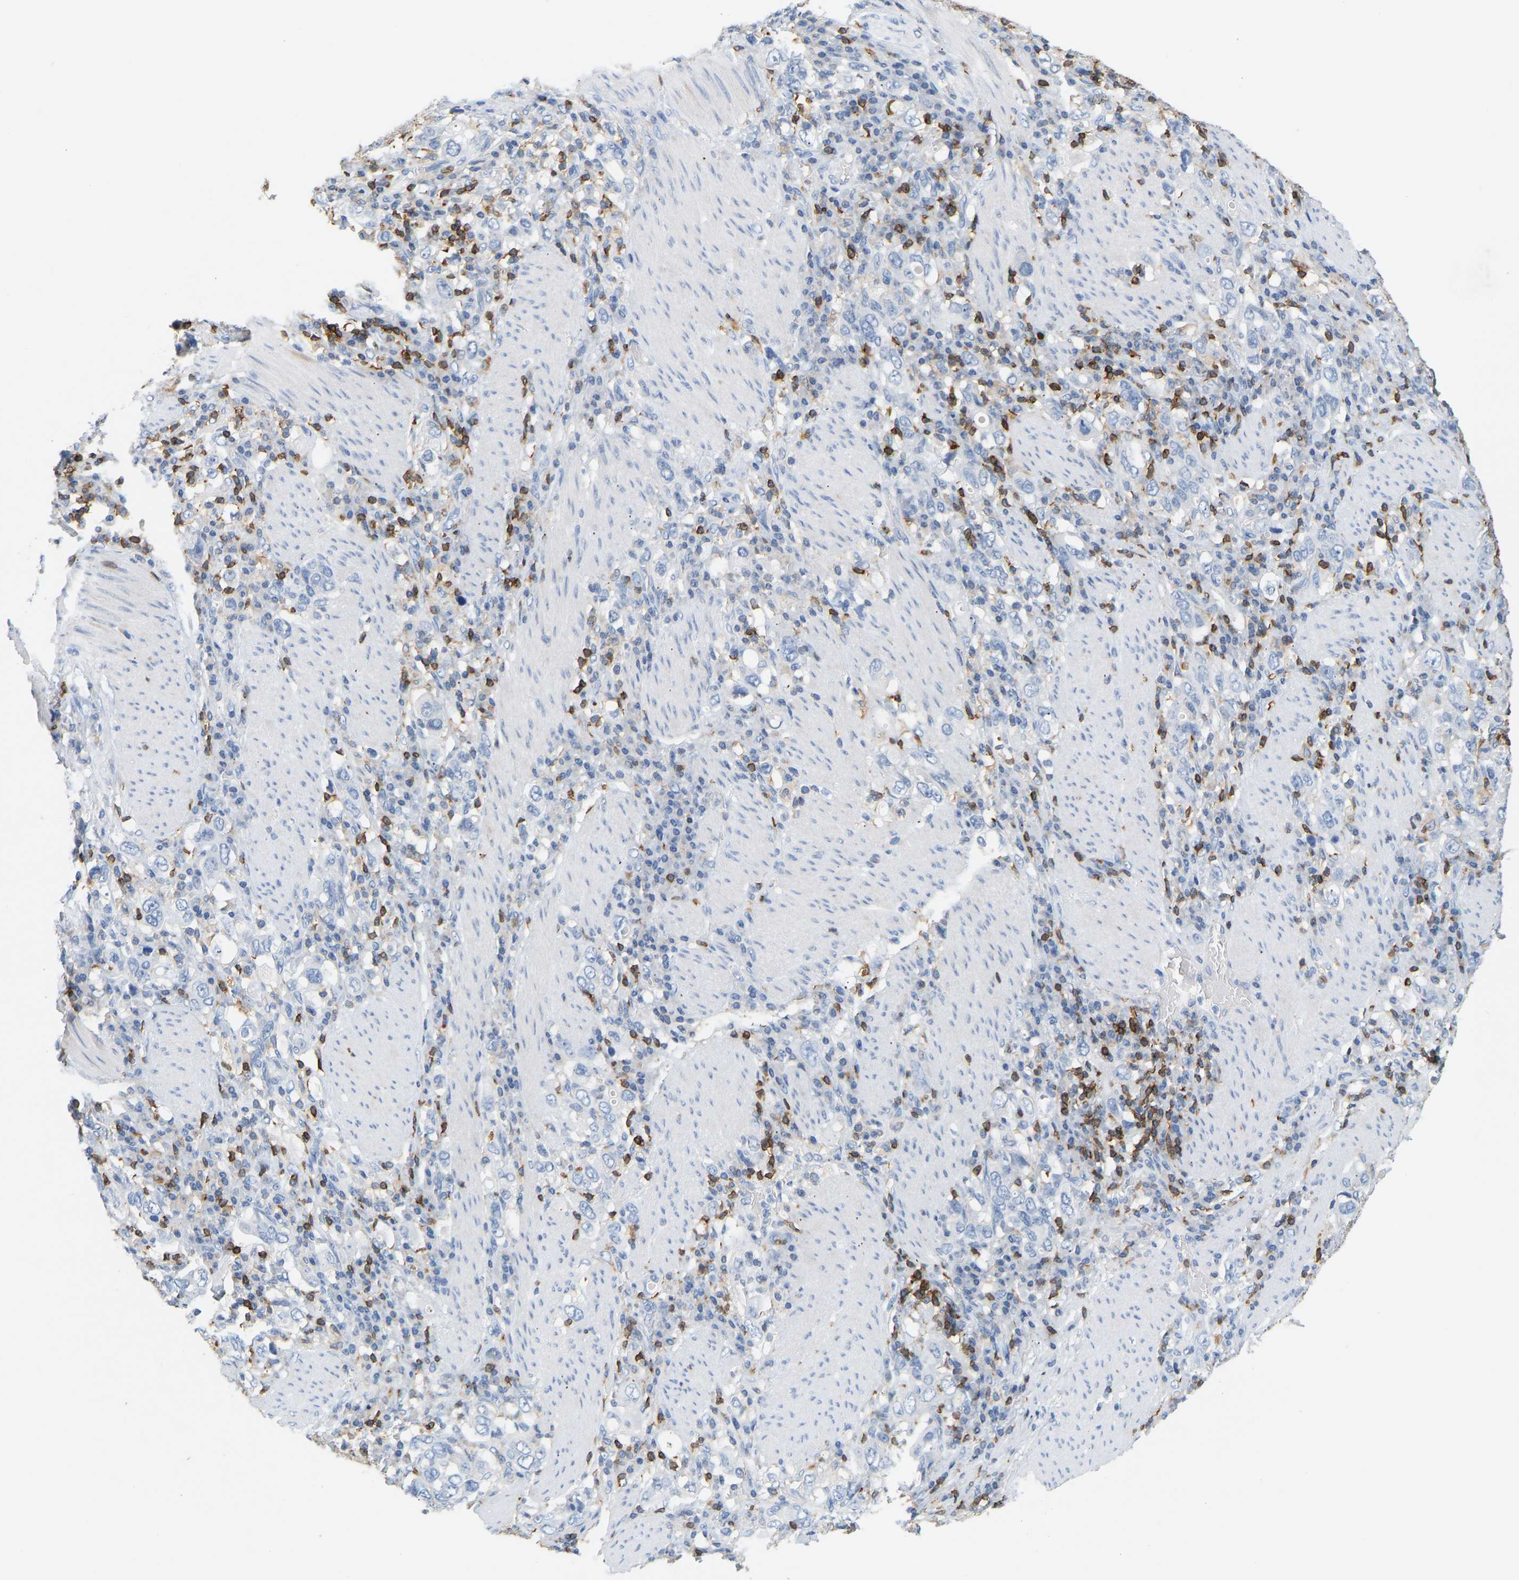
{"staining": {"intensity": "negative", "quantity": "none", "location": "none"}, "tissue": "stomach cancer", "cell_type": "Tumor cells", "image_type": "cancer", "snomed": [{"axis": "morphology", "description": "Adenocarcinoma, NOS"}, {"axis": "topography", "description": "Stomach, upper"}], "caption": "Immunohistochemical staining of human adenocarcinoma (stomach) displays no significant staining in tumor cells.", "gene": "EVL", "patient": {"sex": "male", "age": 62}}